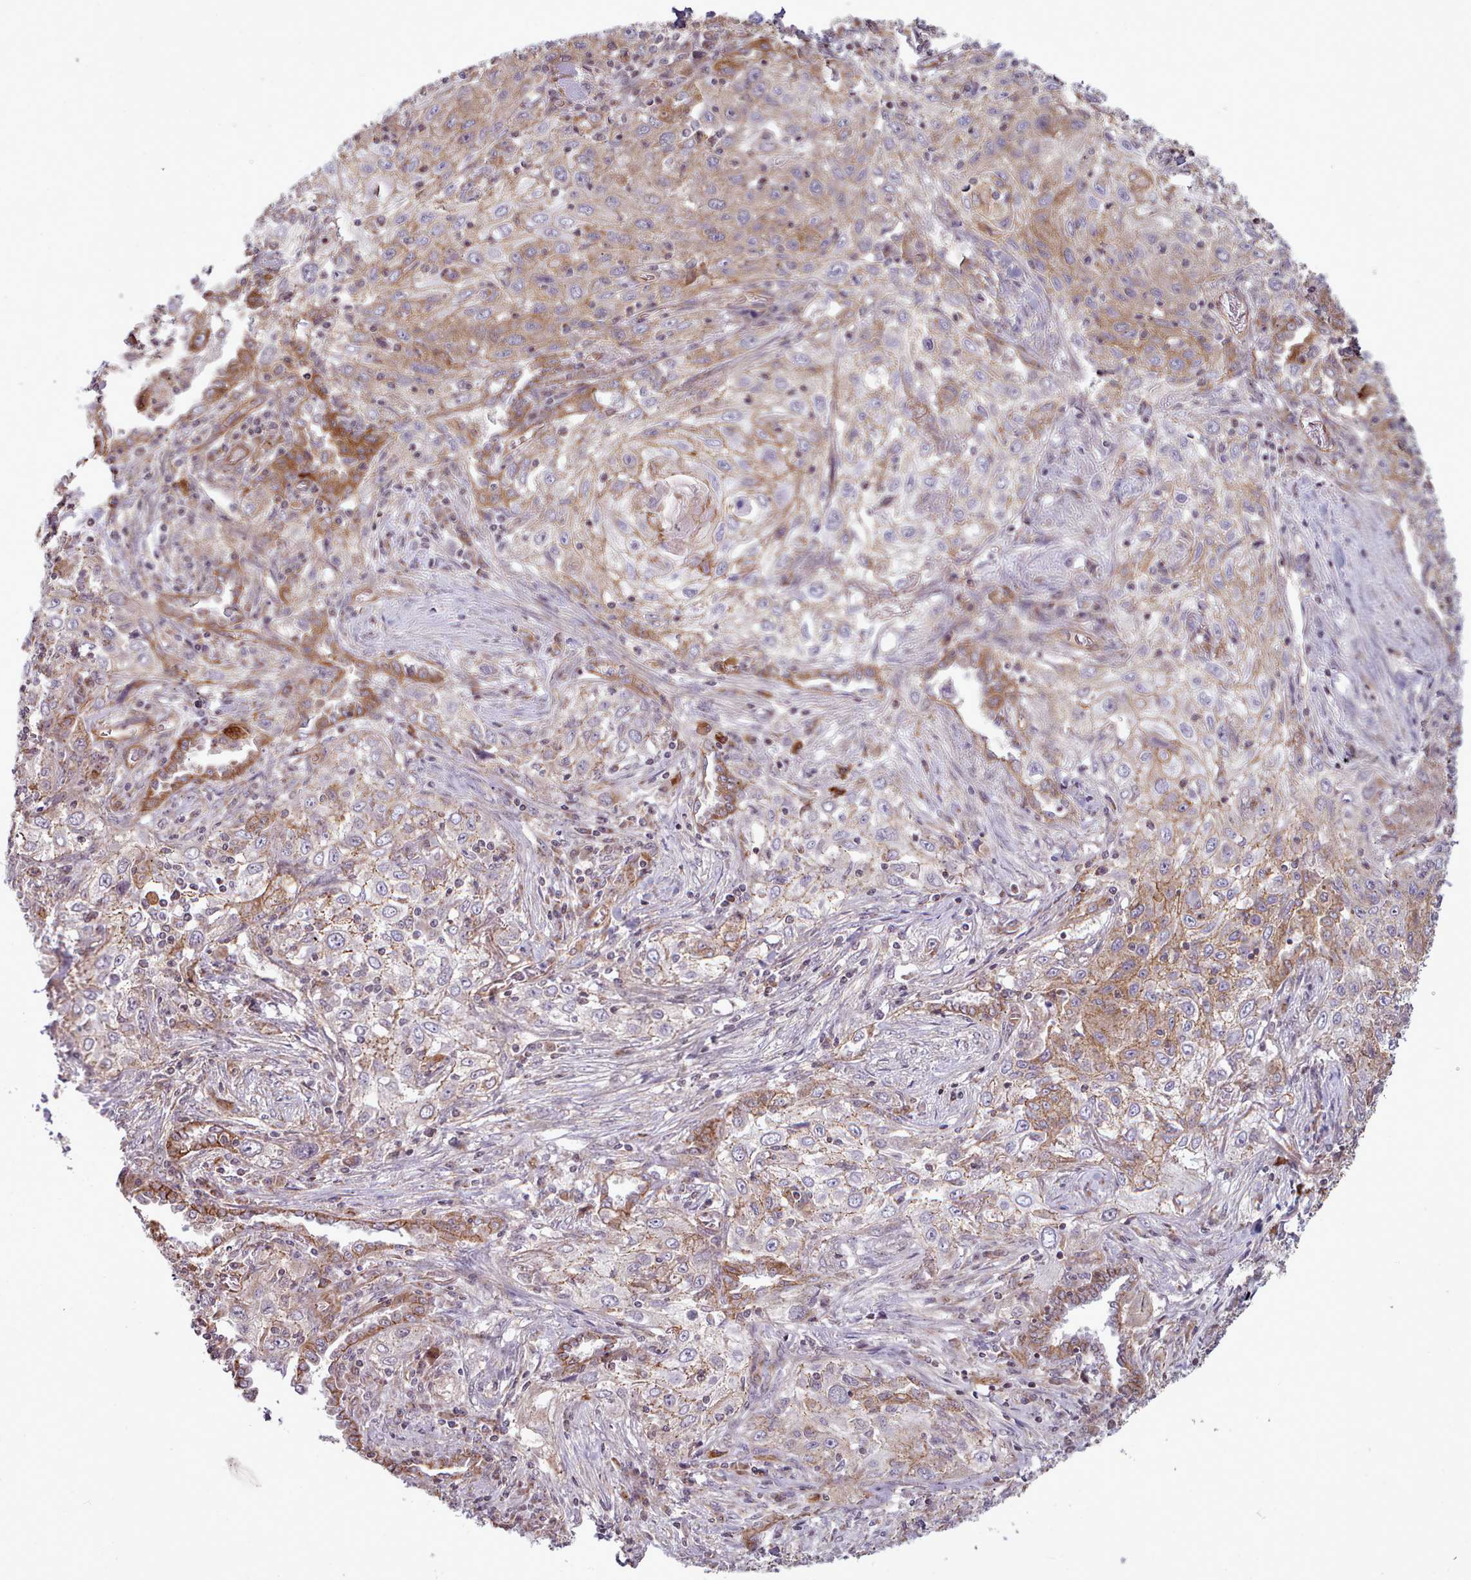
{"staining": {"intensity": "moderate", "quantity": ">75%", "location": "cytoplasmic/membranous"}, "tissue": "lung cancer", "cell_type": "Tumor cells", "image_type": "cancer", "snomed": [{"axis": "morphology", "description": "Squamous cell carcinoma, NOS"}, {"axis": "topography", "description": "Lung"}], "caption": "This is an image of IHC staining of lung squamous cell carcinoma, which shows moderate expression in the cytoplasmic/membranous of tumor cells.", "gene": "MRPL46", "patient": {"sex": "female", "age": 69}}